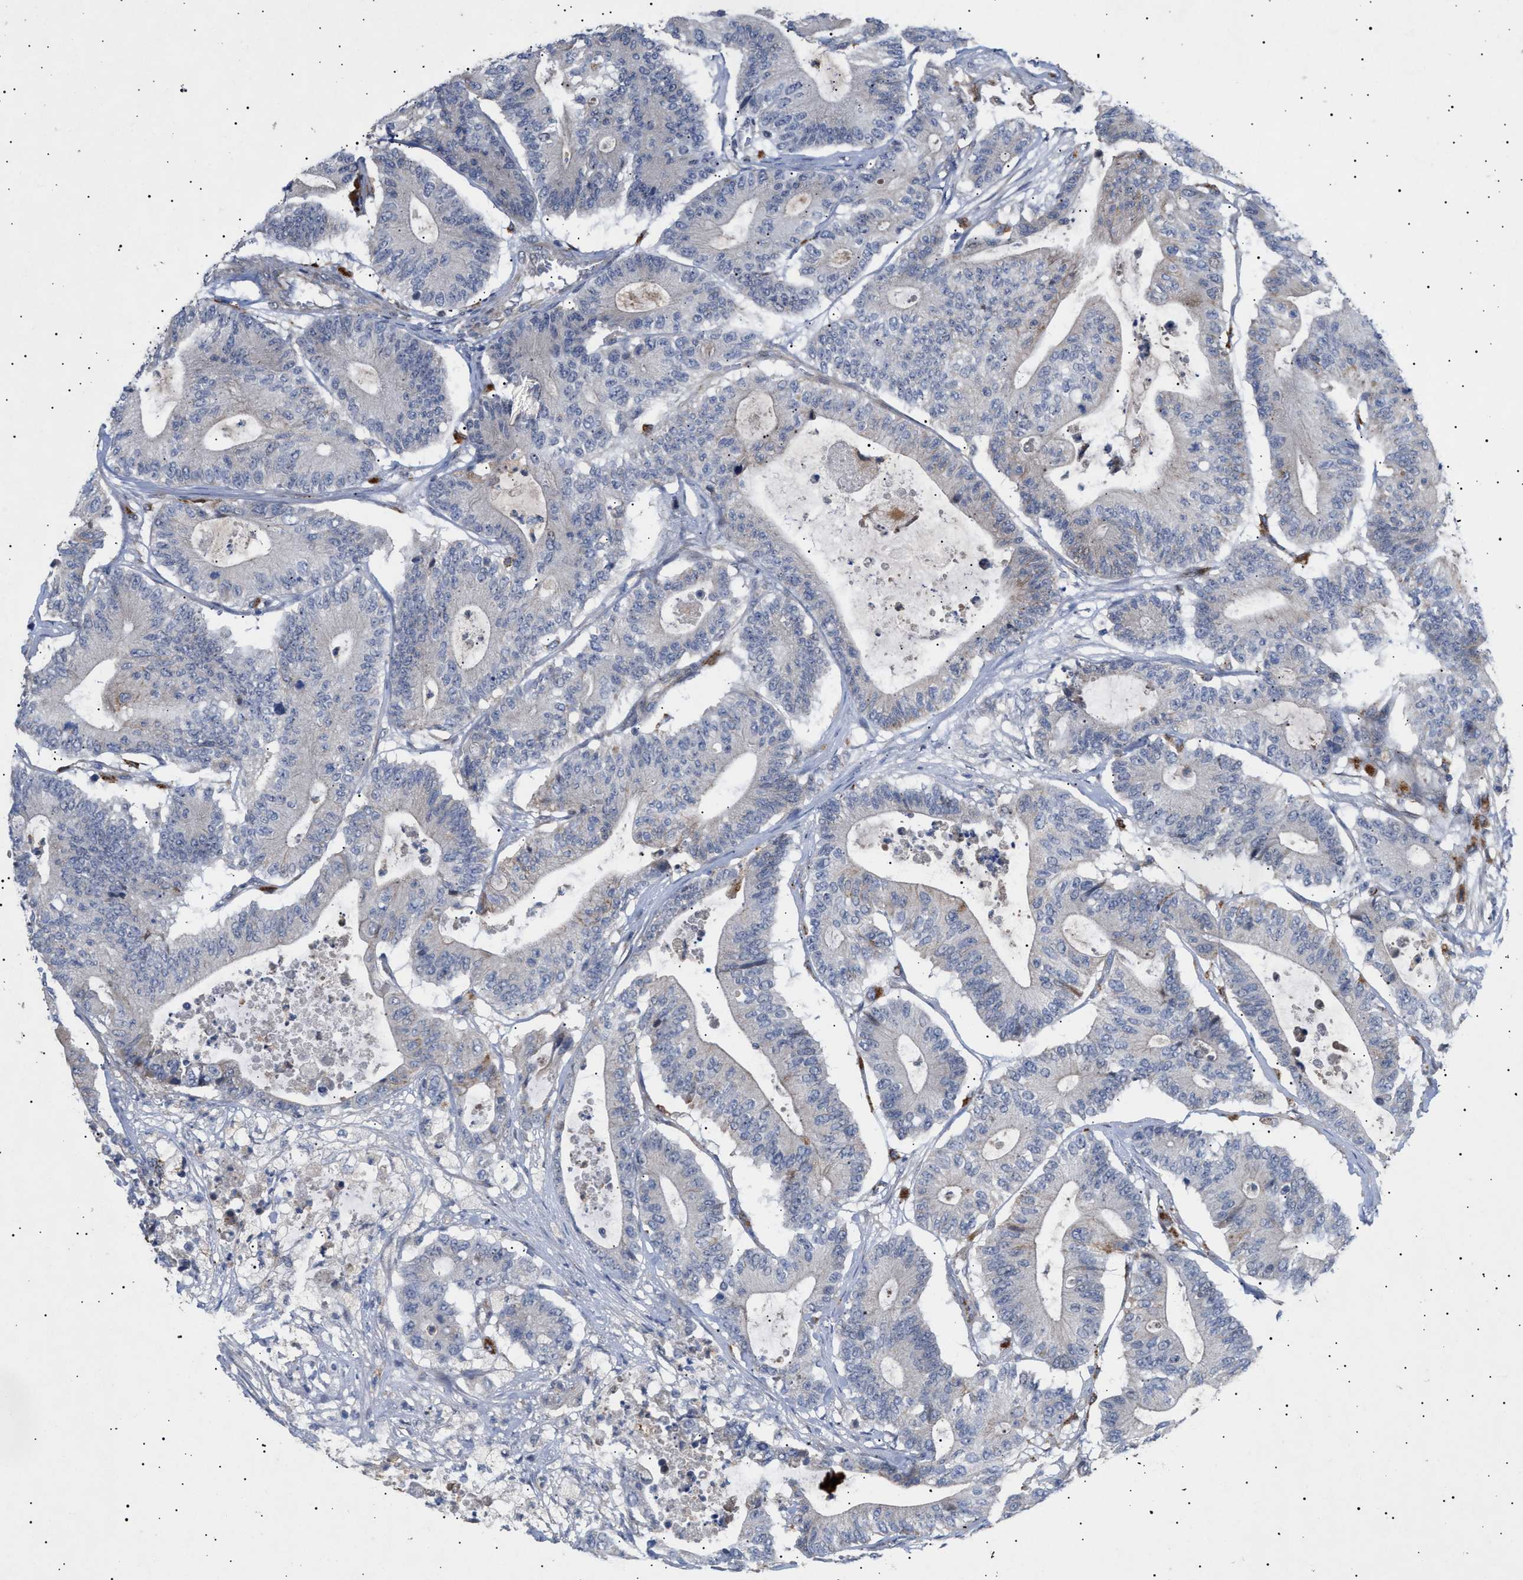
{"staining": {"intensity": "weak", "quantity": "<25%", "location": "cytoplasmic/membranous"}, "tissue": "colorectal cancer", "cell_type": "Tumor cells", "image_type": "cancer", "snomed": [{"axis": "morphology", "description": "Adenocarcinoma, NOS"}, {"axis": "topography", "description": "Colon"}], "caption": "Immunohistochemical staining of colorectal adenocarcinoma demonstrates no significant positivity in tumor cells.", "gene": "SIRT5", "patient": {"sex": "female", "age": 84}}